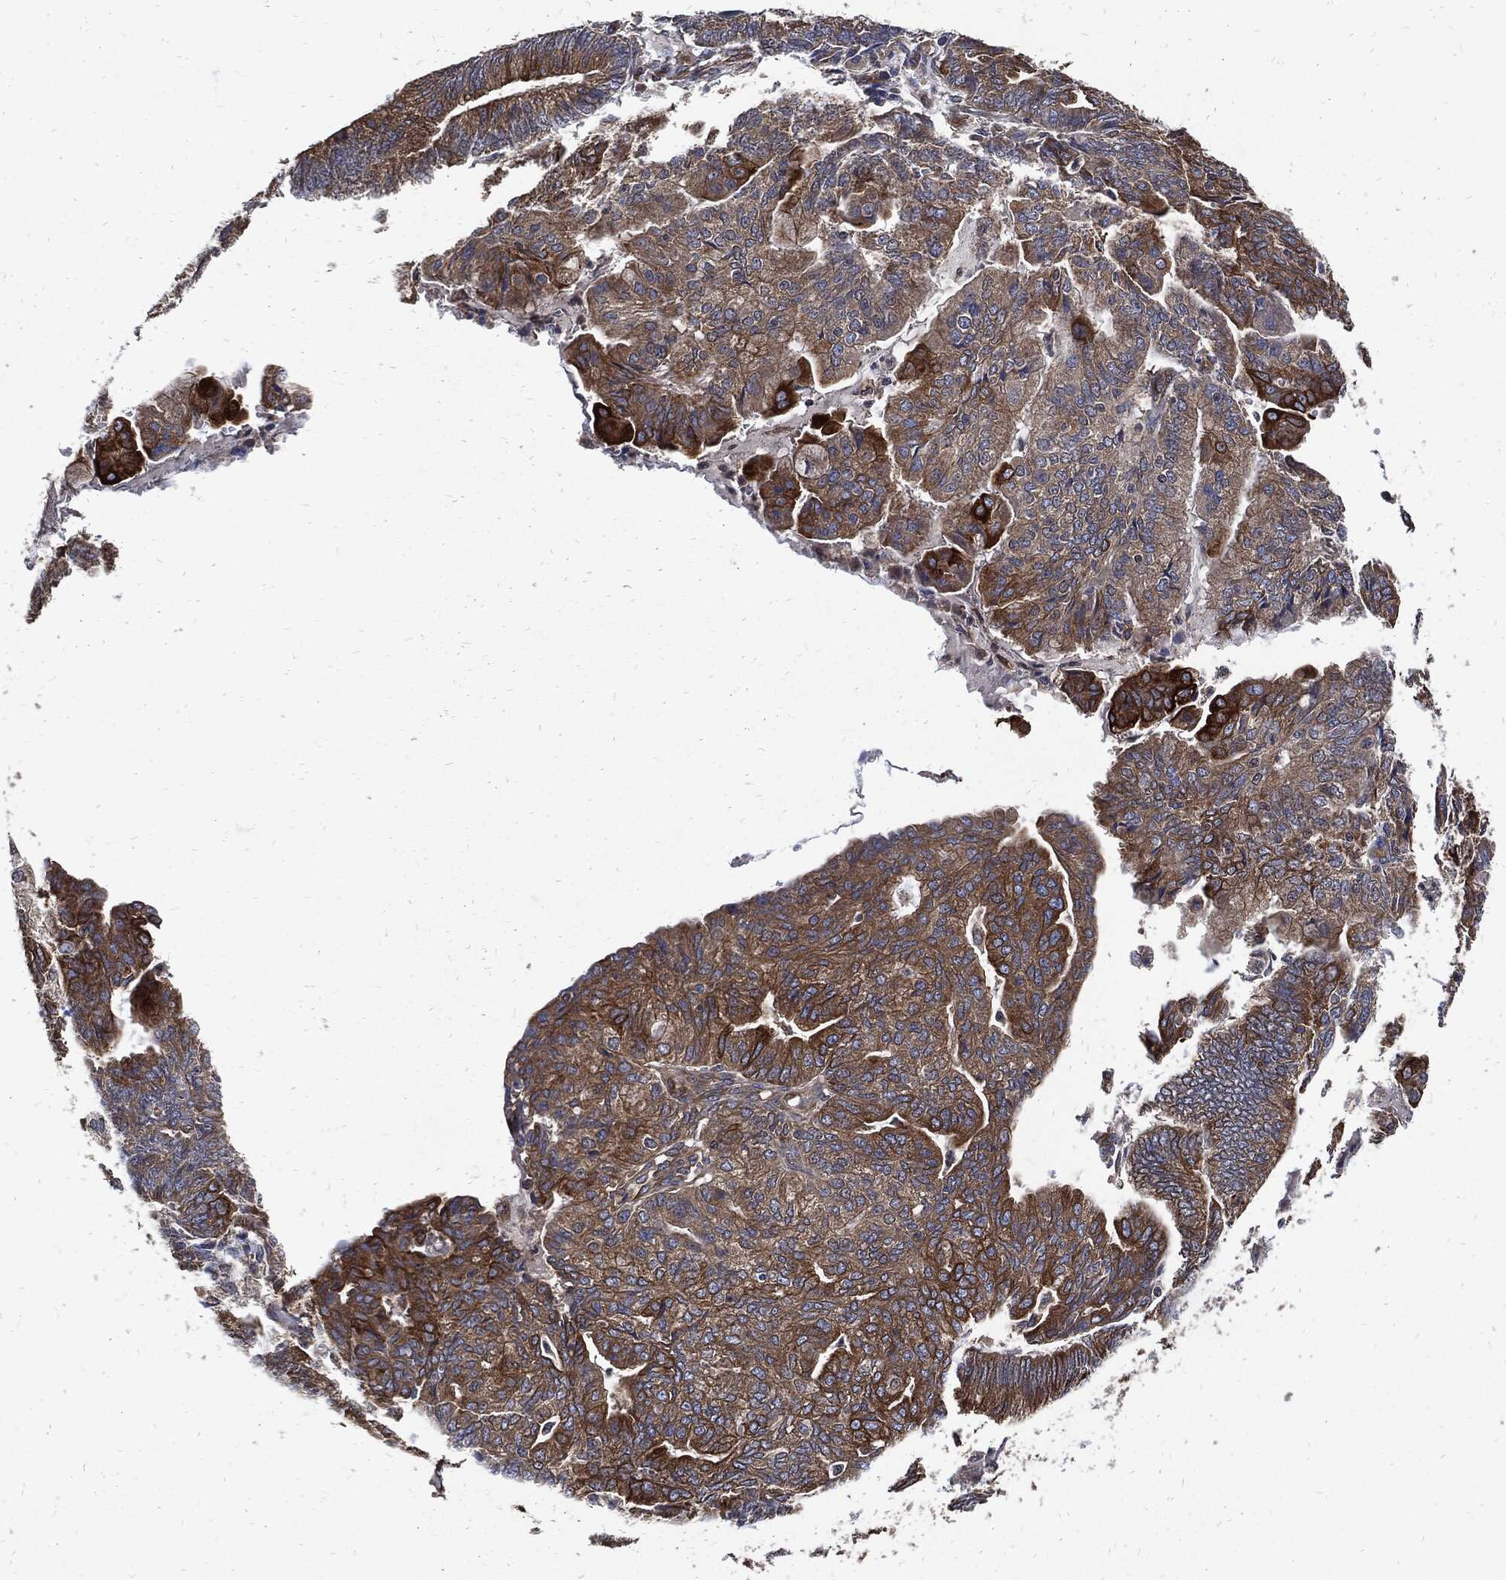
{"staining": {"intensity": "strong", "quantity": "25%-75%", "location": "cytoplasmic/membranous"}, "tissue": "endometrial cancer", "cell_type": "Tumor cells", "image_type": "cancer", "snomed": [{"axis": "morphology", "description": "Adenocarcinoma, NOS"}, {"axis": "topography", "description": "Endometrium"}], "caption": "Immunohistochemical staining of endometrial cancer displays high levels of strong cytoplasmic/membranous expression in approximately 25%-75% of tumor cells.", "gene": "DCTN1", "patient": {"sex": "female", "age": 82}}